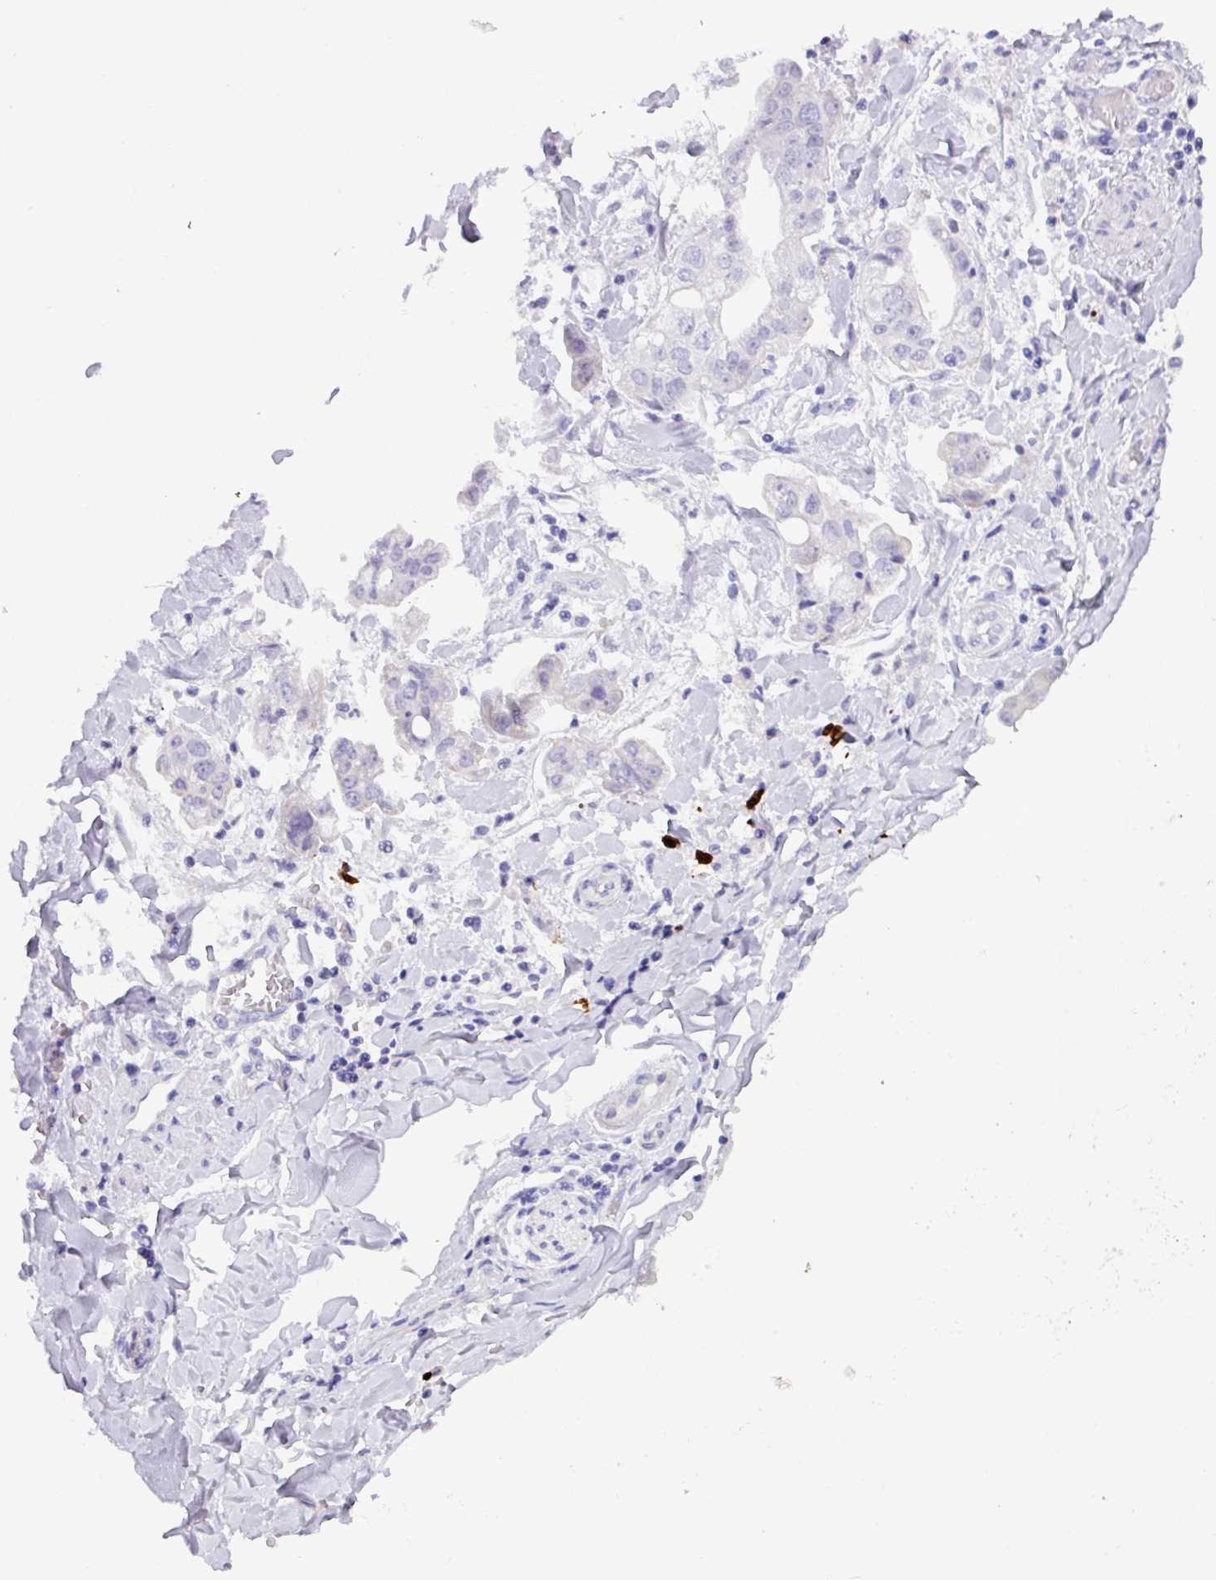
{"staining": {"intensity": "negative", "quantity": "none", "location": "none"}, "tissue": "stomach cancer", "cell_type": "Tumor cells", "image_type": "cancer", "snomed": [{"axis": "morphology", "description": "Adenocarcinoma, NOS"}, {"axis": "topography", "description": "Stomach"}], "caption": "IHC micrograph of stomach cancer stained for a protein (brown), which shows no staining in tumor cells.", "gene": "MRM2", "patient": {"sex": "male", "age": 62}}